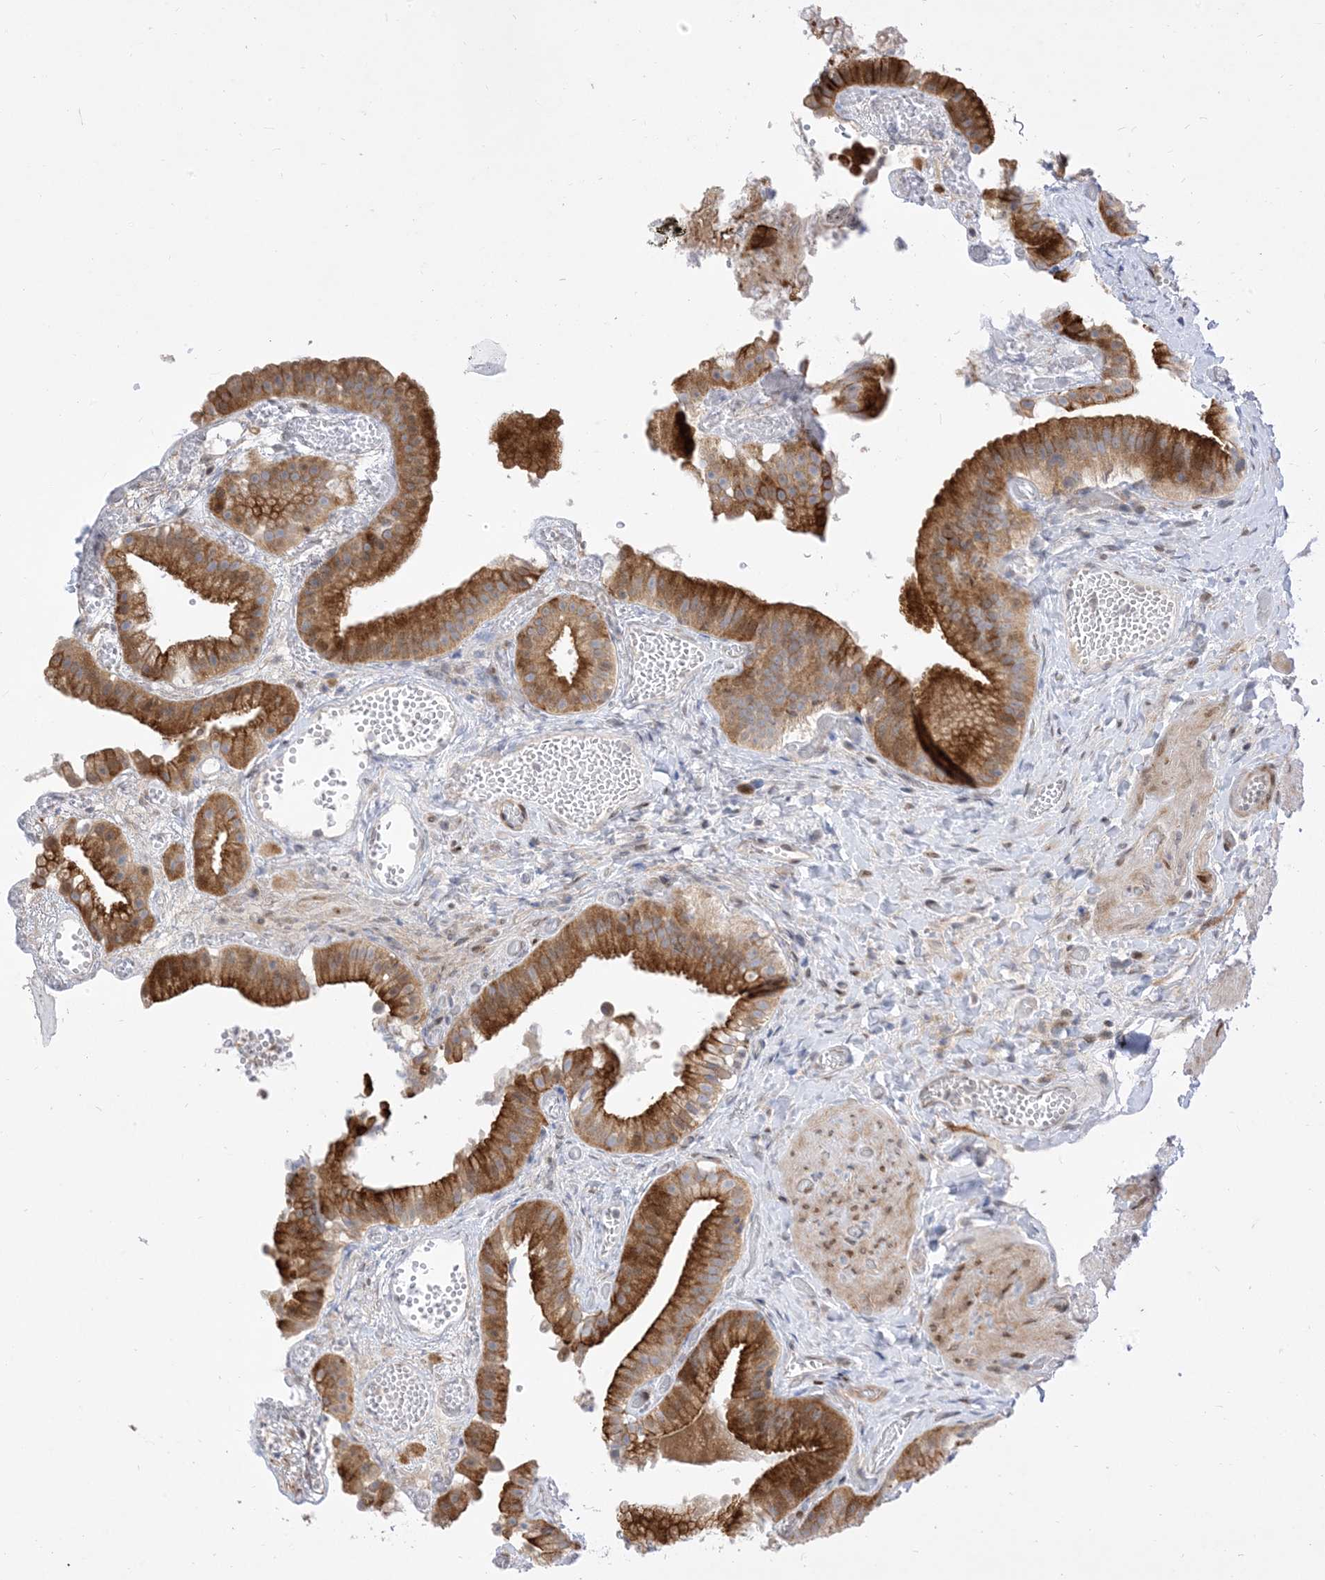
{"staining": {"intensity": "strong", "quantity": ">75%", "location": "cytoplasmic/membranous"}, "tissue": "gallbladder", "cell_type": "Glandular cells", "image_type": "normal", "snomed": [{"axis": "morphology", "description": "Normal tissue, NOS"}, {"axis": "topography", "description": "Gallbladder"}], "caption": "Protein staining demonstrates strong cytoplasmic/membranous staining in approximately >75% of glandular cells in unremarkable gallbladder.", "gene": "TYSND1", "patient": {"sex": "female", "age": 64}}